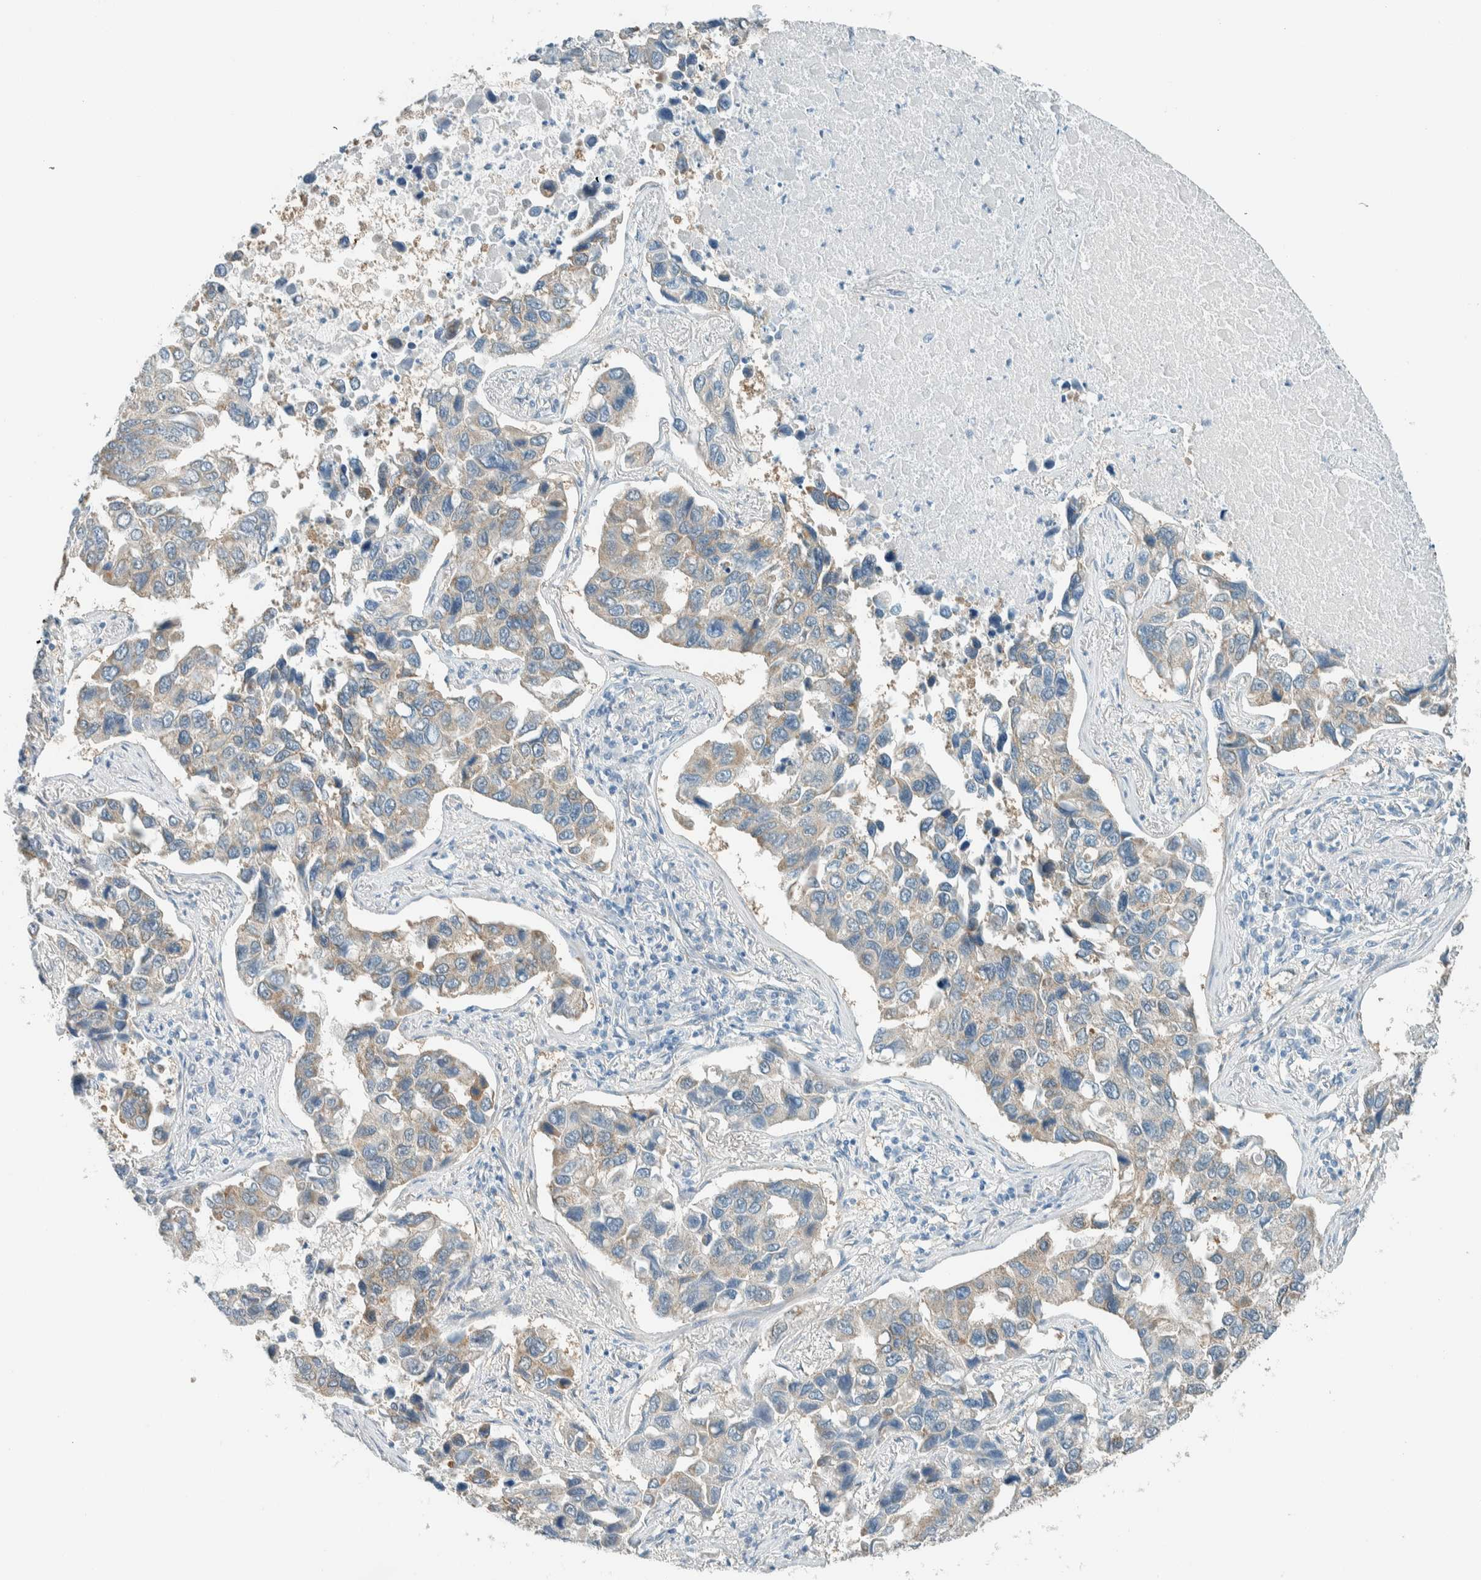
{"staining": {"intensity": "weak", "quantity": "<25%", "location": "cytoplasmic/membranous"}, "tissue": "lung cancer", "cell_type": "Tumor cells", "image_type": "cancer", "snomed": [{"axis": "morphology", "description": "Adenocarcinoma, NOS"}, {"axis": "topography", "description": "Lung"}], "caption": "An immunohistochemistry photomicrograph of lung cancer (adenocarcinoma) is shown. There is no staining in tumor cells of lung cancer (adenocarcinoma). (DAB immunohistochemistry (IHC) visualized using brightfield microscopy, high magnification).", "gene": "ALDH7A1", "patient": {"sex": "male", "age": 64}}